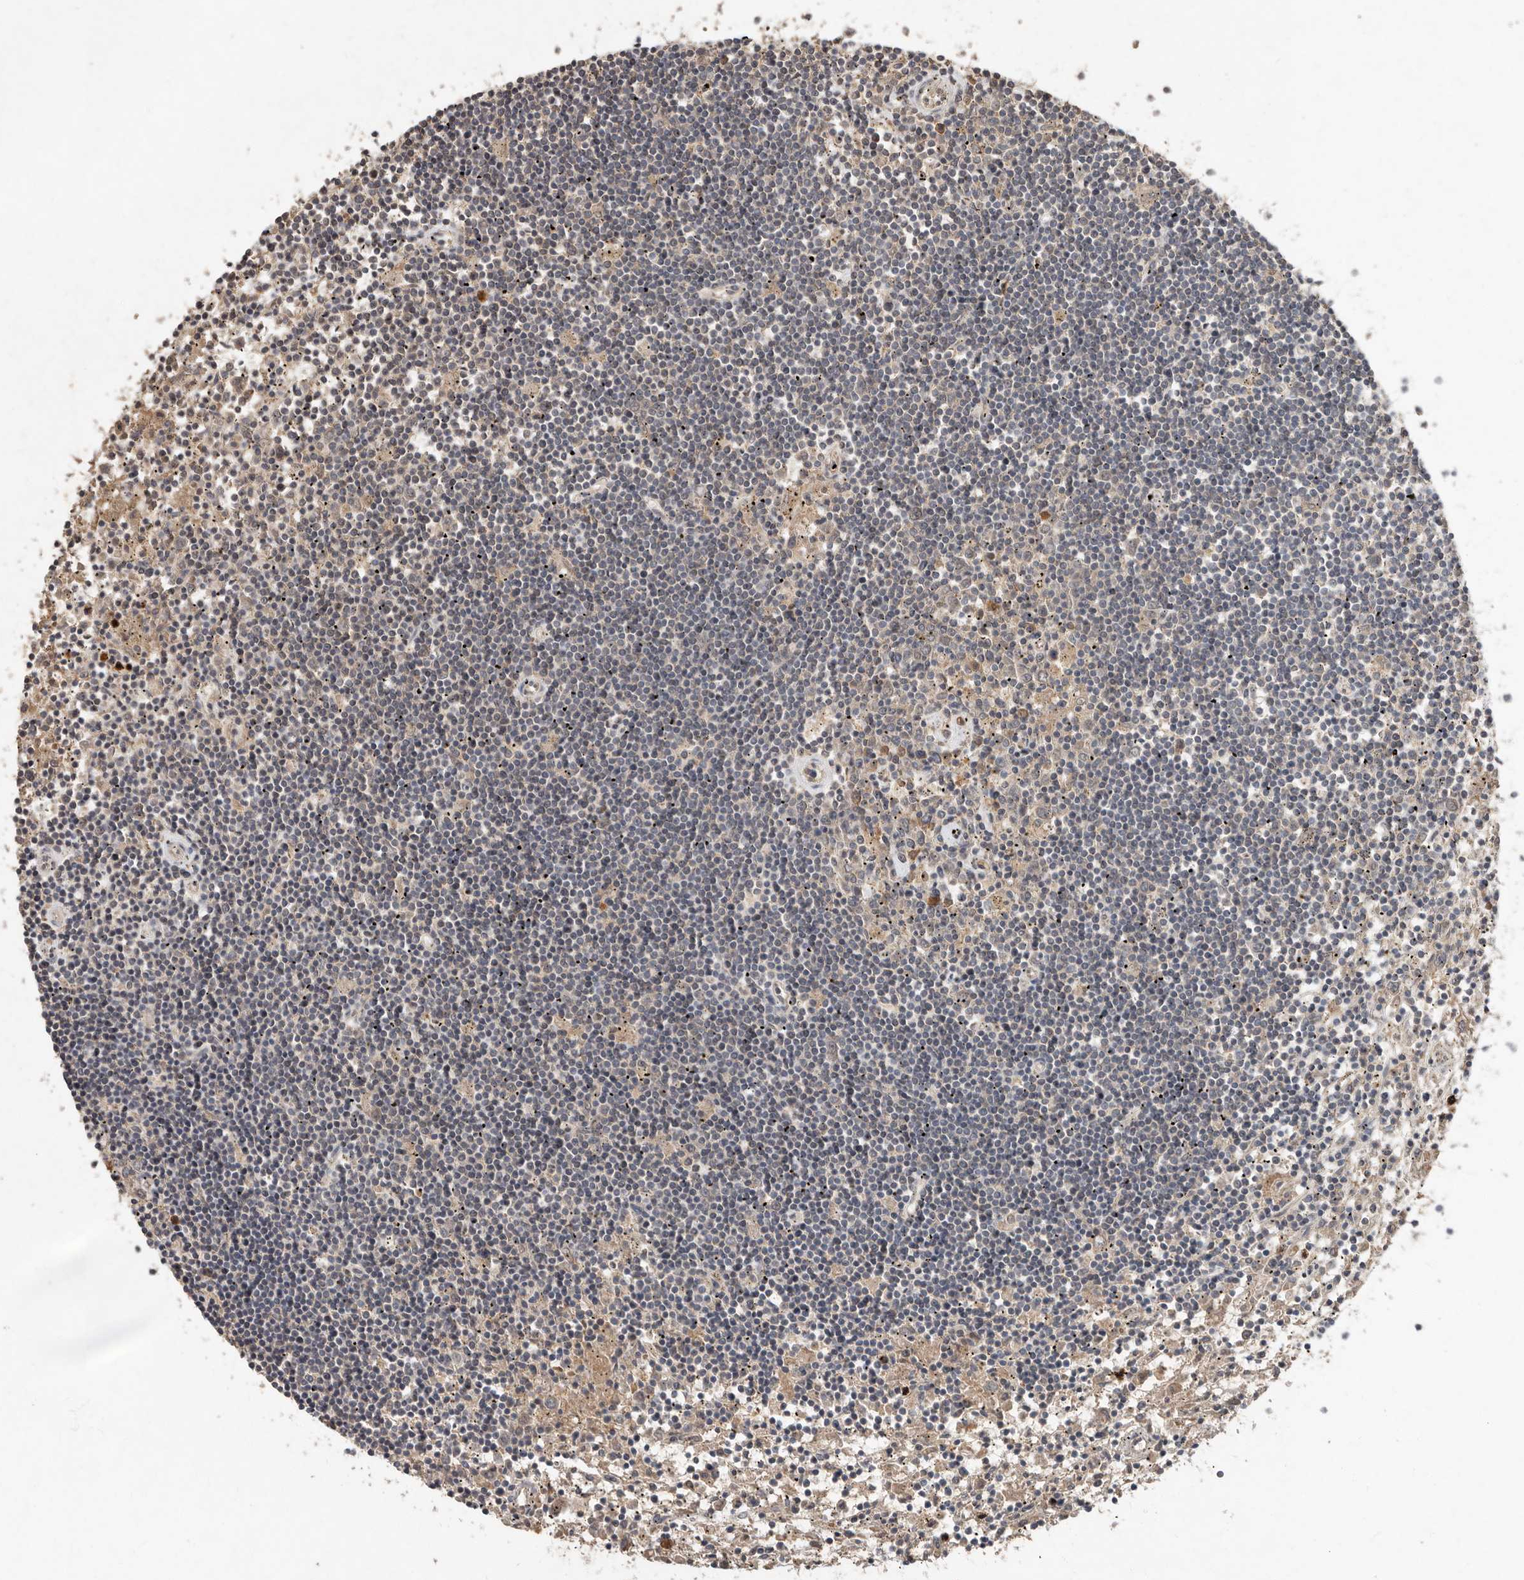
{"staining": {"intensity": "negative", "quantity": "none", "location": "none"}, "tissue": "lymphoma", "cell_type": "Tumor cells", "image_type": "cancer", "snomed": [{"axis": "morphology", "description": "Malignant lymphoma, non-Hodgkin's type, Low grade"}, {"axis": "topography", "description": "Spleen"}], "caption": "Tumor cells are negative for brown protein staining in malignant lymphoma, non-Hodgkin's type (low-grade). Brightfield microscopy of immunohistochemistry (IHC) stained with DAB (brown) and hematoxylin (blue), captured at high magnification.", "gene": "KIF26B", "patient": {"sex": "male", "age": 76}}